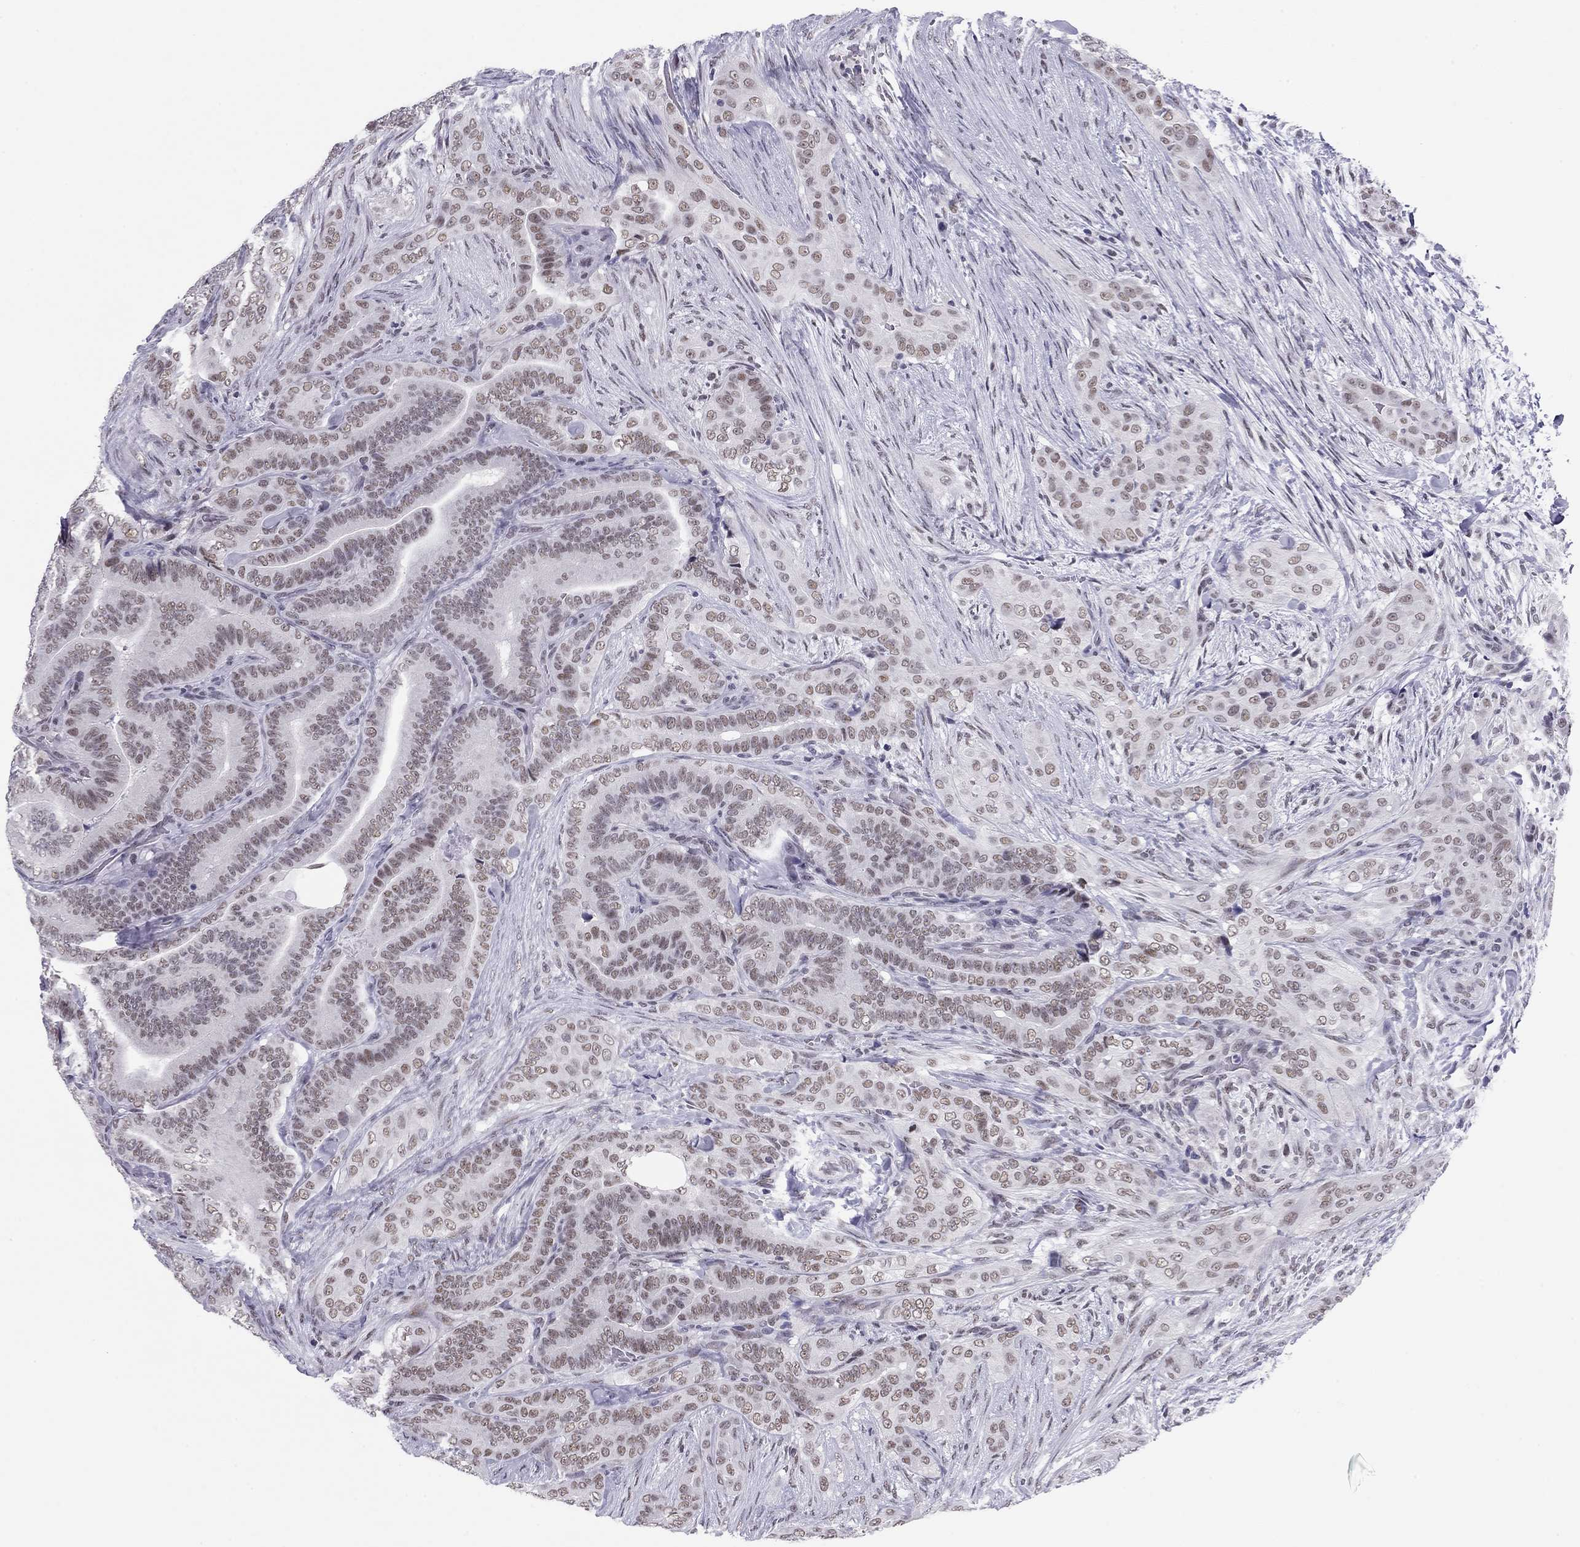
{"staining": {"intensity": "weak", "quantity": ">75%", "location": "nuclear"}, "tissue": "thyroid cancer", "cell_type": "Tumor cells", "image_type": "cancer", "snomed": [{"axis": "morphology", "description": "Papillary adenocarcinoma, NOS"}, {"axis": "topography", "description": "Thyroid gland"}], "caption": "Immunohistochemistry micrograph of neoplastic tissue: human thyroid cancer stained using immunohistochemistry shows low levels of weak protein expression localized specifically in the nuclear of tumor cells, appearing as a nuclear brown color.", "gene": "DOT1L", "patient": {"sex": "male", "age": 61}}